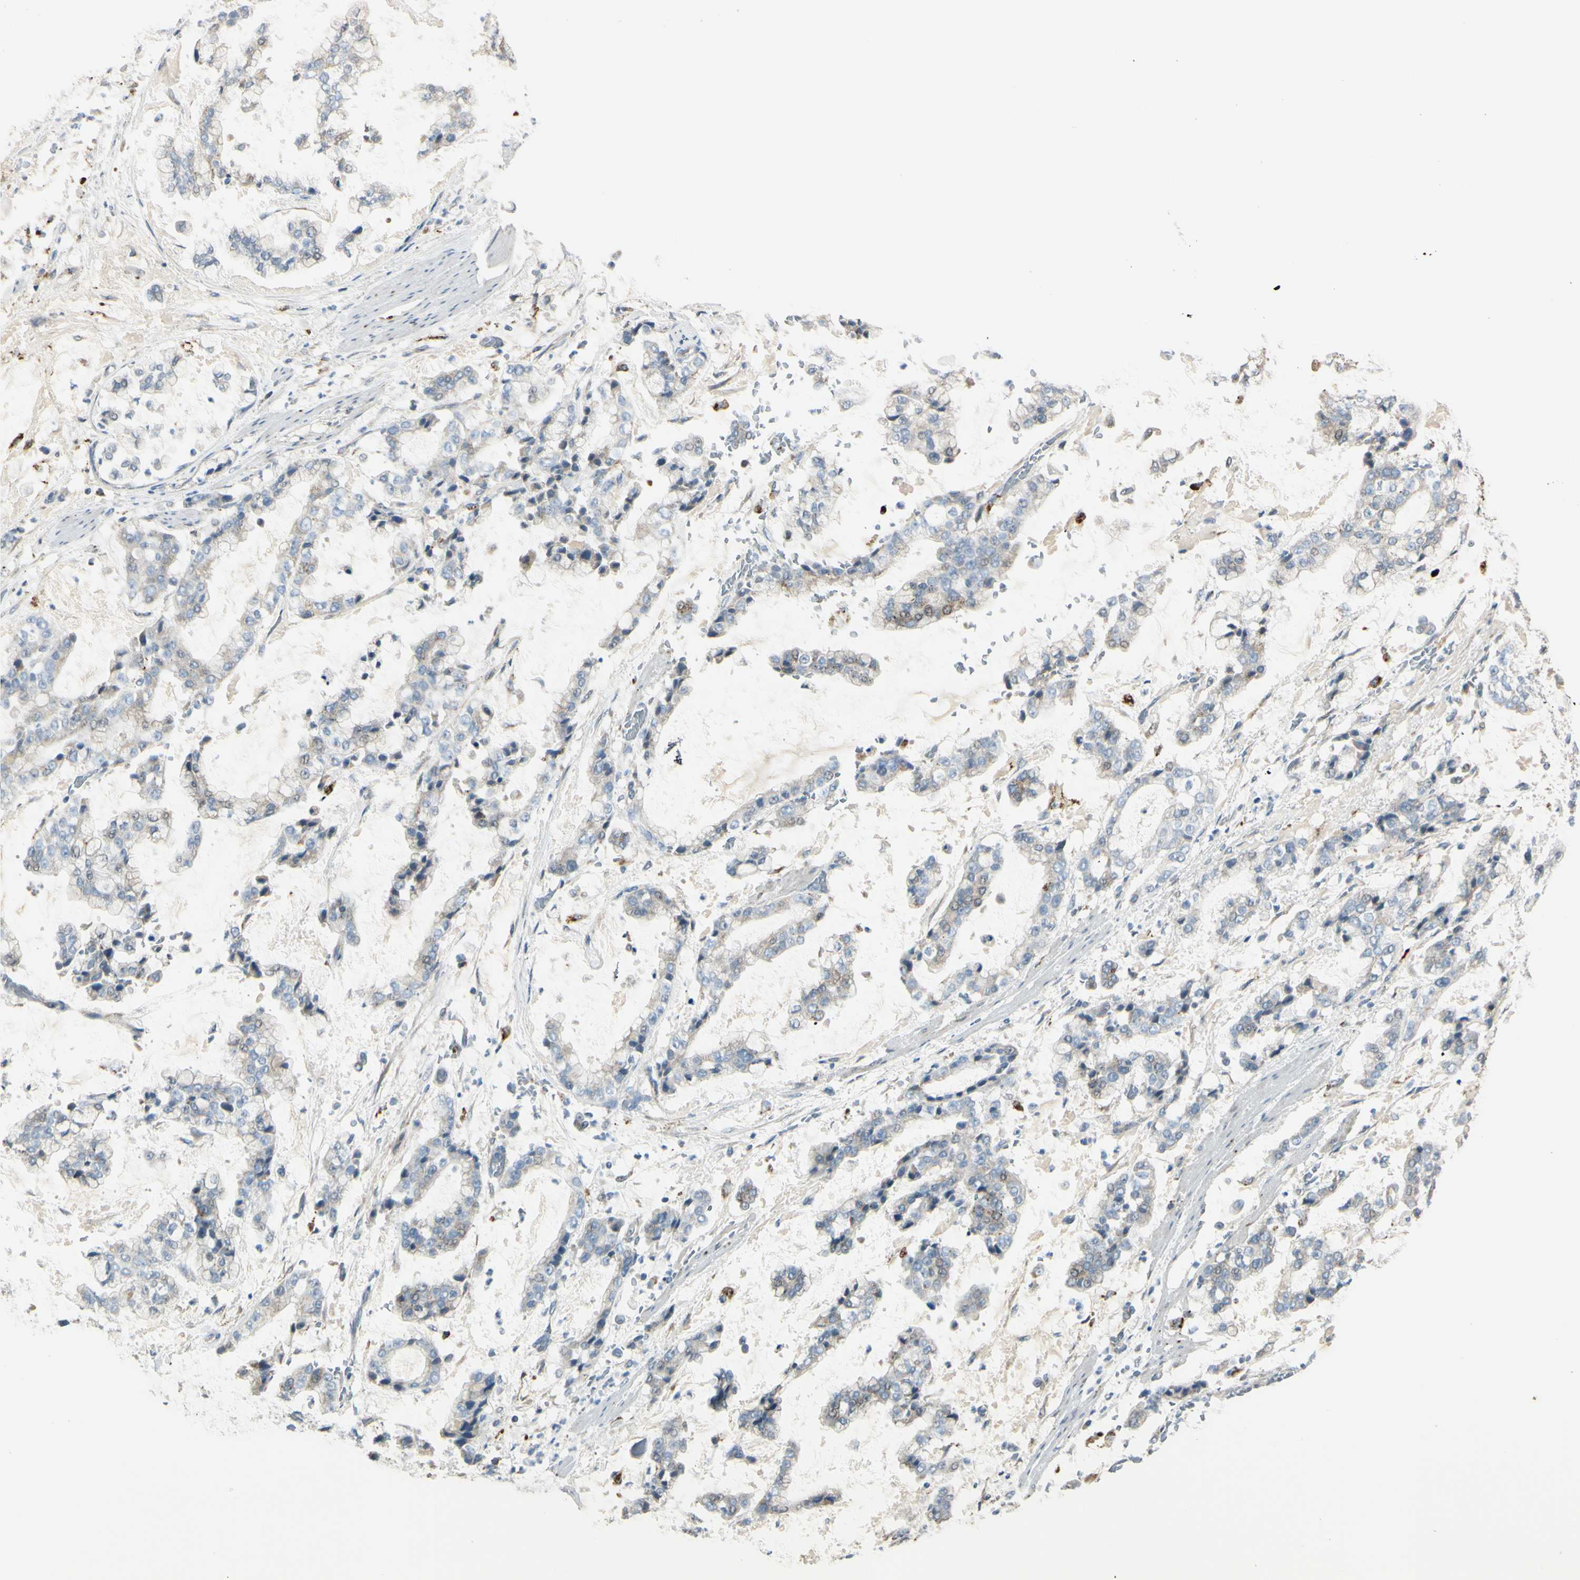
{"staining": {"intensity": "weak", "quantity": "25%-75%", "location": "cytoplasmic/membranous"}, "tissue": "stomach cancer", "cell_type": "Tumor cells", "image_type": "cancer", "snomed": [{"axis": "morphology", "description": "Normal tissue, NOS"}, {"axis": "morphology", "description": "Adenocarcinoma, NOS"}, {"axis": "topography", "description": "Stomach, upper"}, {"axis": "topography", "description": "Stomach"}], "caption": "Immunohistochemical staining of stomach adenocarcinoma reveals weak cytoplasmic/membranous protein staining in about 25%-75% of tumor cells. The staining was performed using DAB to visualize the protein expression in brown, while the nuclei were stained in blue with hematoxylin (Magnification: 20x).", "gene": "ANGPTL1", "patient": {"sex": "male", "age": 76}}